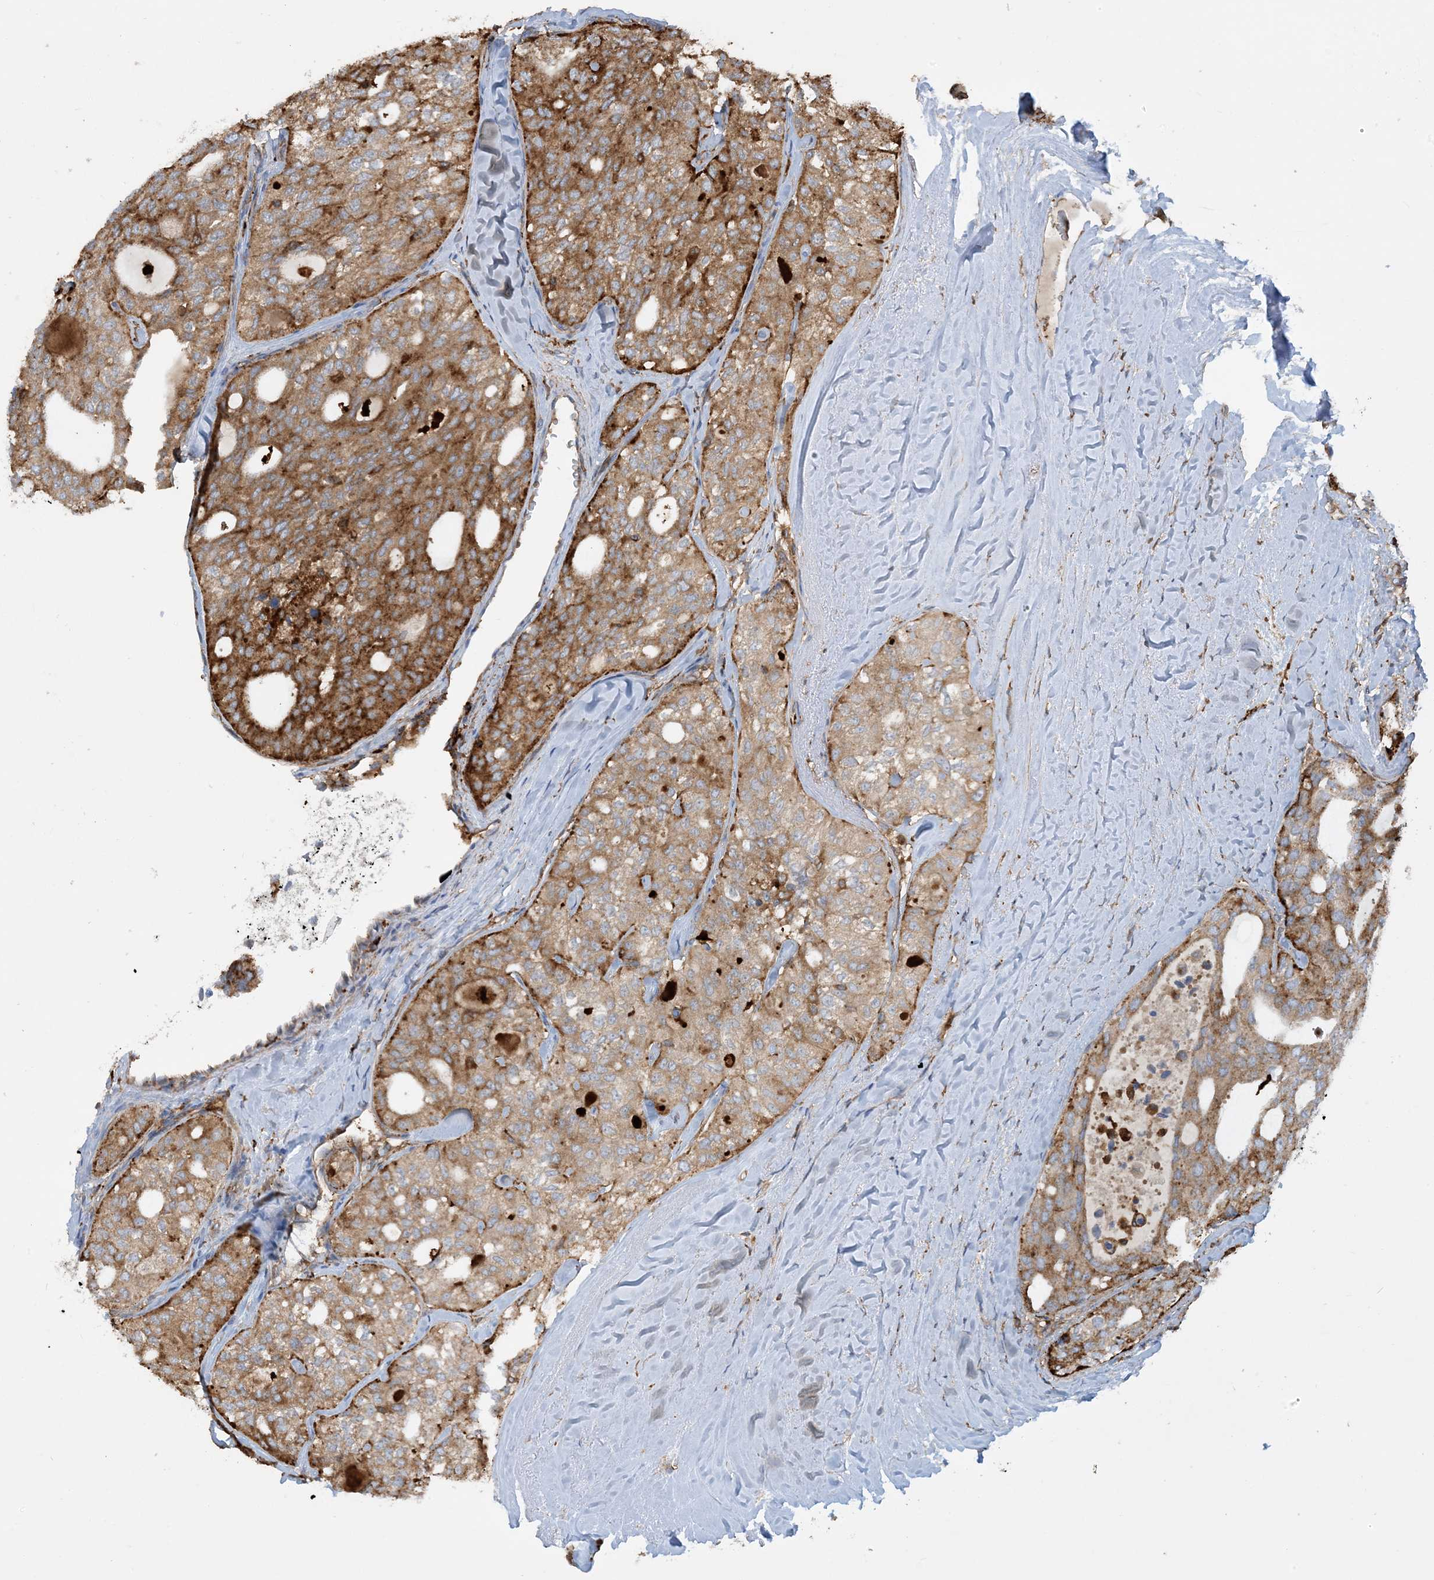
{"staining": {"intensity": "moderate", "quantity": ">75%", "location": "cytoplasmic/membranous"}, "tissue": "thyroid cancer", "cell_type": "Tumor cells", "image_type": "cancer", "snomed": [{"axis": "morphology", "description": "Follicular adenoma carcinoma, NOS"}, {"axis": "topography", "description": "Thyroid gland"}], "caption": "Thyroid cancer stained with a brown dye demonstrates moderate cytoplasmic/membranous positive positivity in about >75% of tumor cells.", "gene": "SFMBT2", "patient": {"sex": "male", "age": 75}}